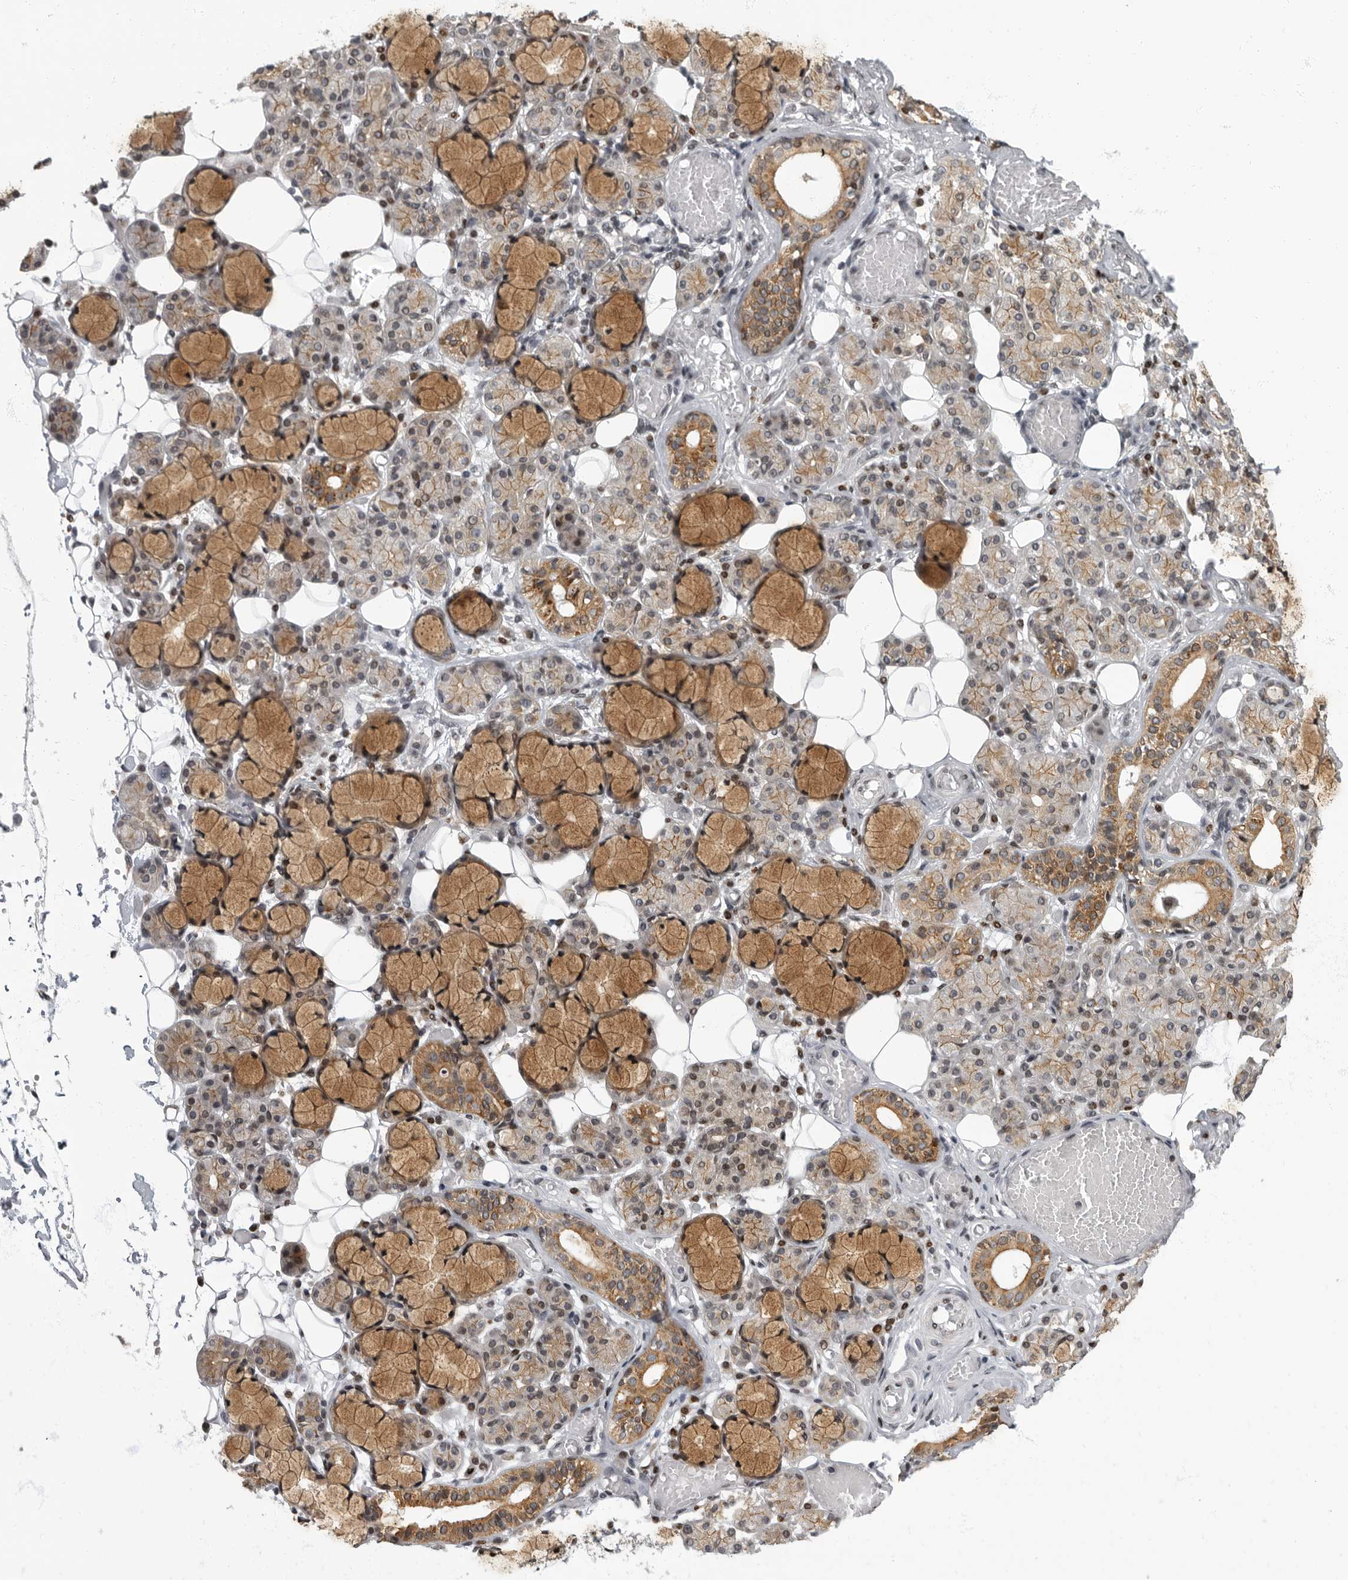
{"staining": {"intensity": "moderate", "quantity": ">75%", "location": "cytoplasmic/membranous,nuclear"}, "tissue": "salivary gland", "cell_type": "Glandular cells", "image_type": "normal", "snomed": [{"axis": "morphology", "description": "Normal tissue, NOS"}, {"axis": "topography", "description": "Salivary gland"}], "caption": "IHC photomicrograph of unremarkable salivary gland: human salivary gland stained using immunohistochemistry (IHC) shows medium levels of moderate protein expression localized specifically in the cytoplasmic/membranous,nuclear of glandular cells, appearing as a cytoplasmic/membranous,nuclear brown color.", "gene": "EVI5", "patient": {"sex": "male", "age": 63}}